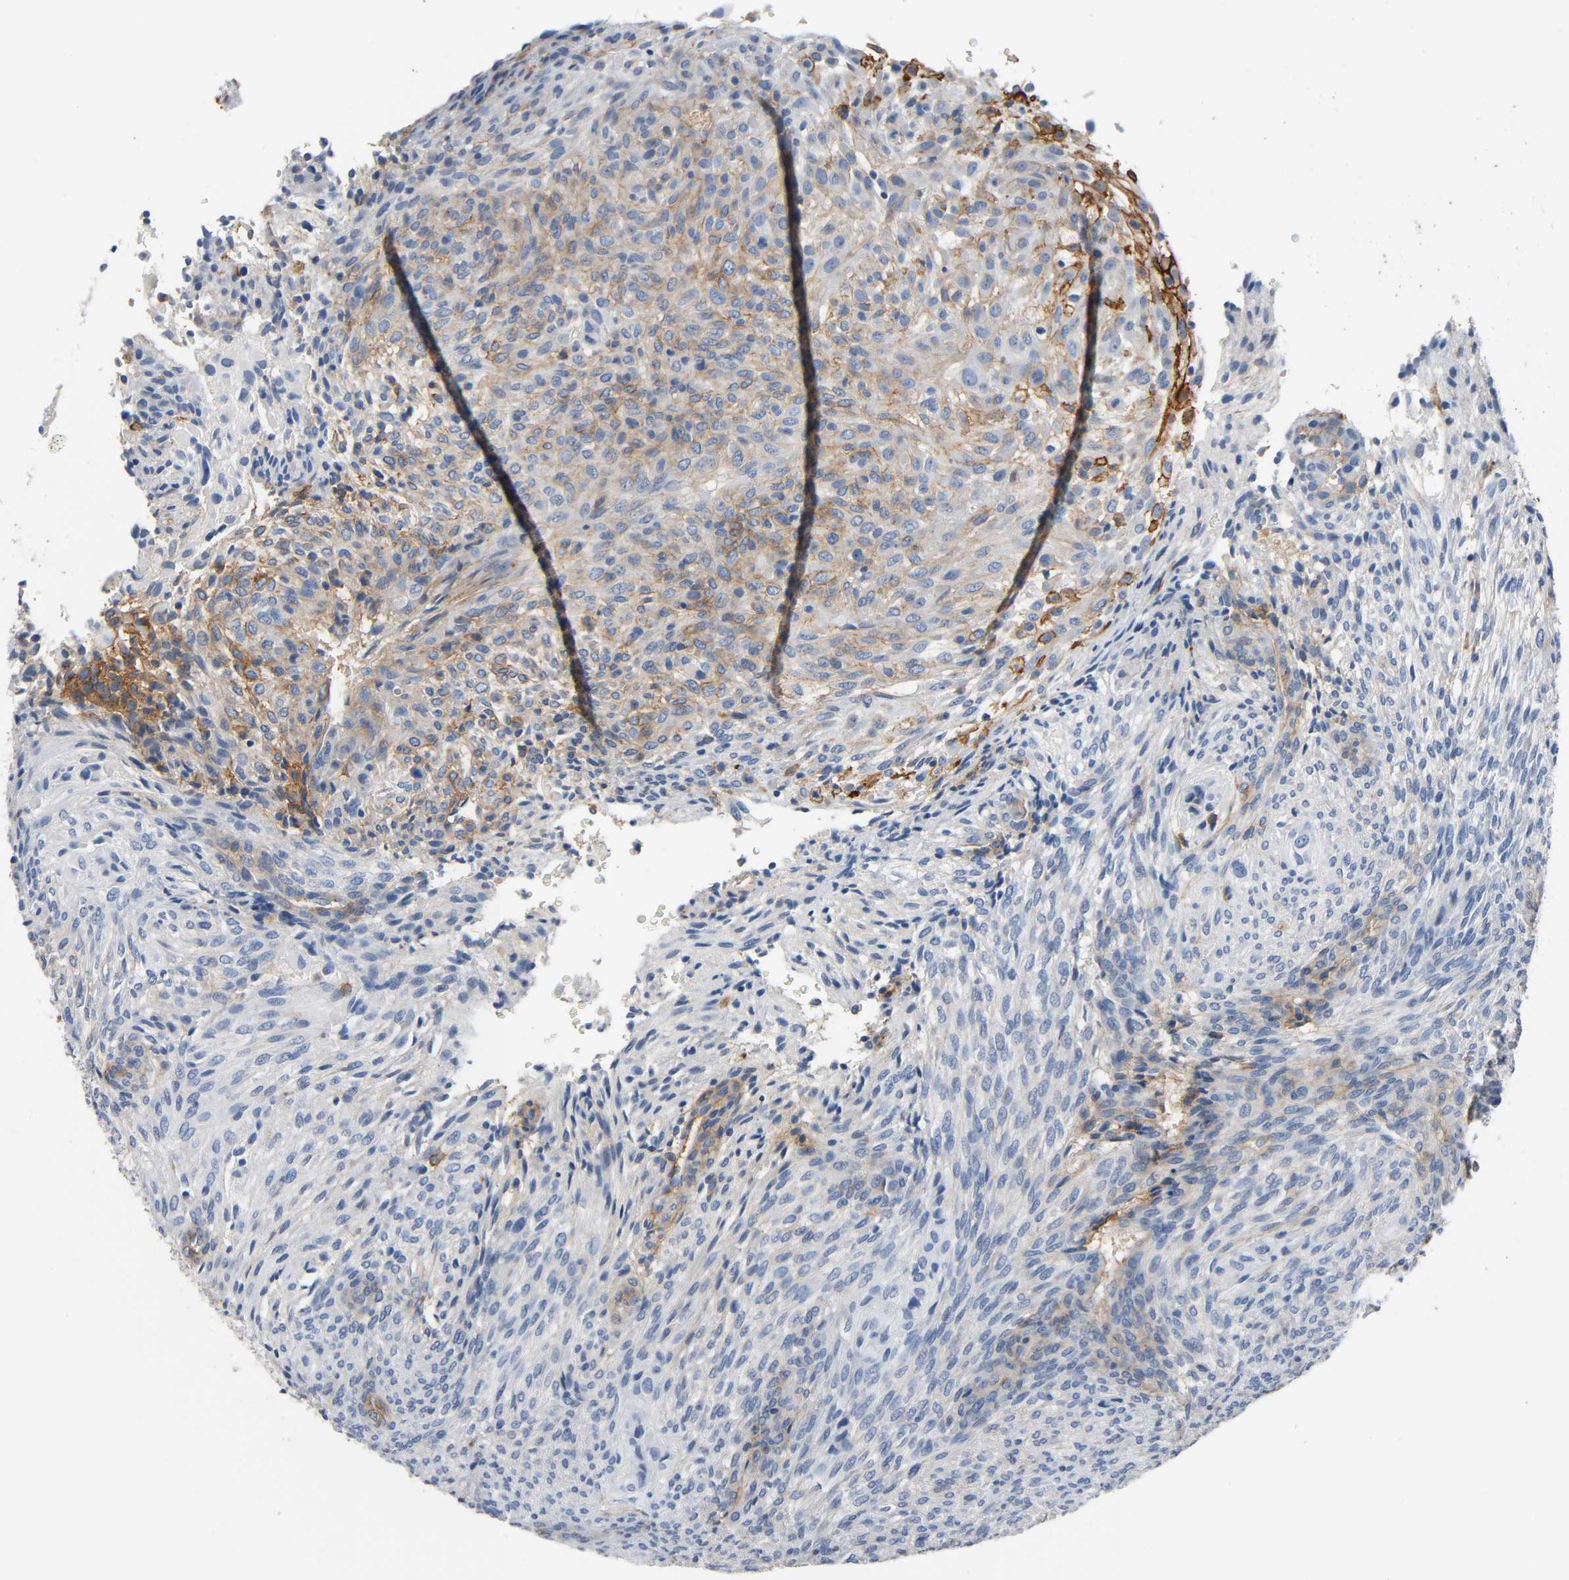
{"staining": {"intensity": "weak", "quantity": "25%-75%", "location": "cytoplasmic/membranous"}, "tissue": "glioma", "cell_type": "Tumor cells", "image_type": "cancer", "snomed": [{"axis": "morphology", "description": "Glioma, malignant, High grade"}, {"axis": "topography", "description": "Cerebral cortex"}], "caption": "Glioma stained with a protein marker shows weak staining in tumor cells.", "gene": "ANPEP", "patient": {"sex": "female", "age": 55}}